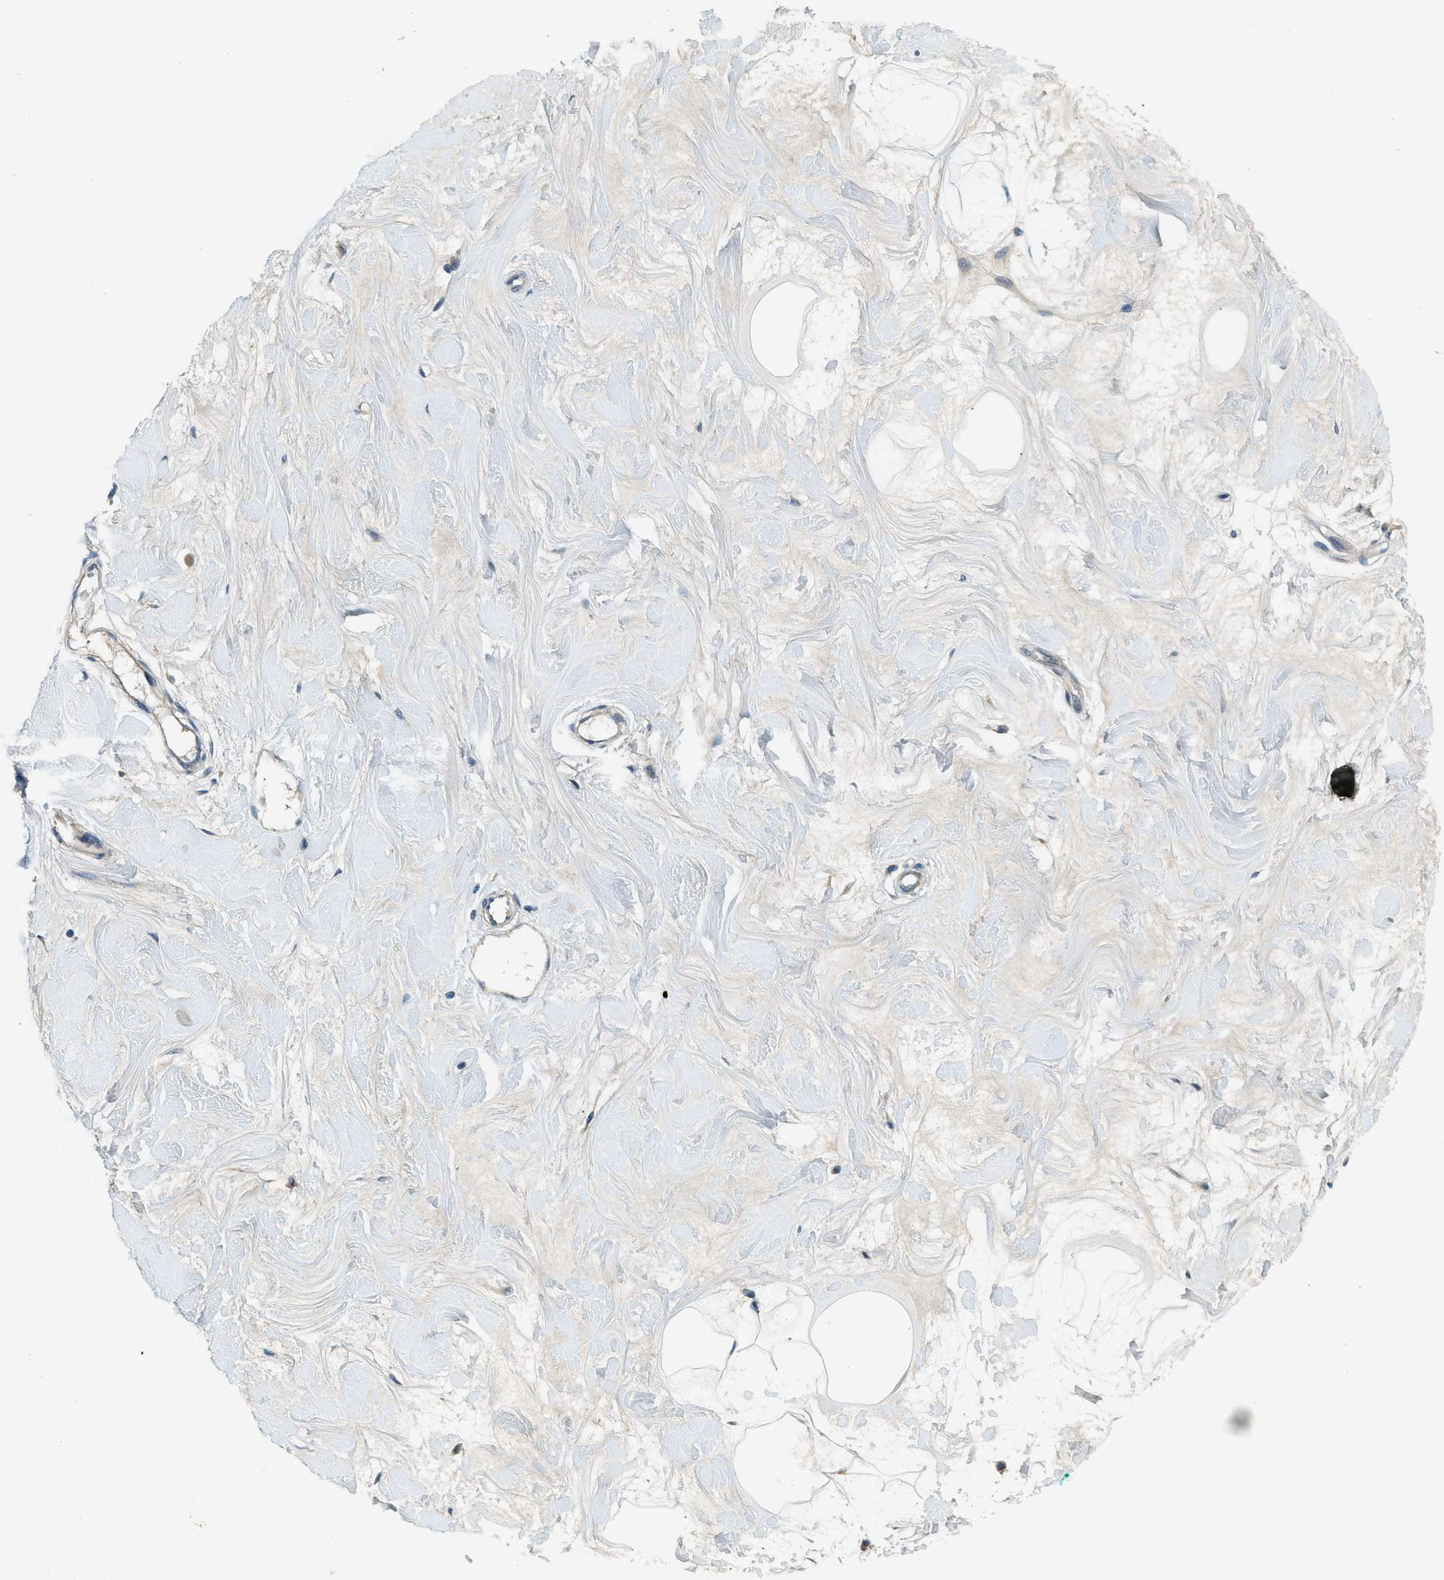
{"staining": {"intensity": "negative", "quantity": "none", "location": "none"}, "tissue": "breast", "cell_type": "Adipocytes", "image_type": "normal", "snomed": [{"axis": "morphology", "description": "Normal tissue, NOS"}, {"axis": "morphology", "description": "Lobular carcinoma"}, {"axis": "topography", "description": "Breast"}], "caption": "Breast stained for a protein using IHC displays no expression adipocytes.", "gene": "SNX14", "patient": {"sex": "female", "age": 59}}